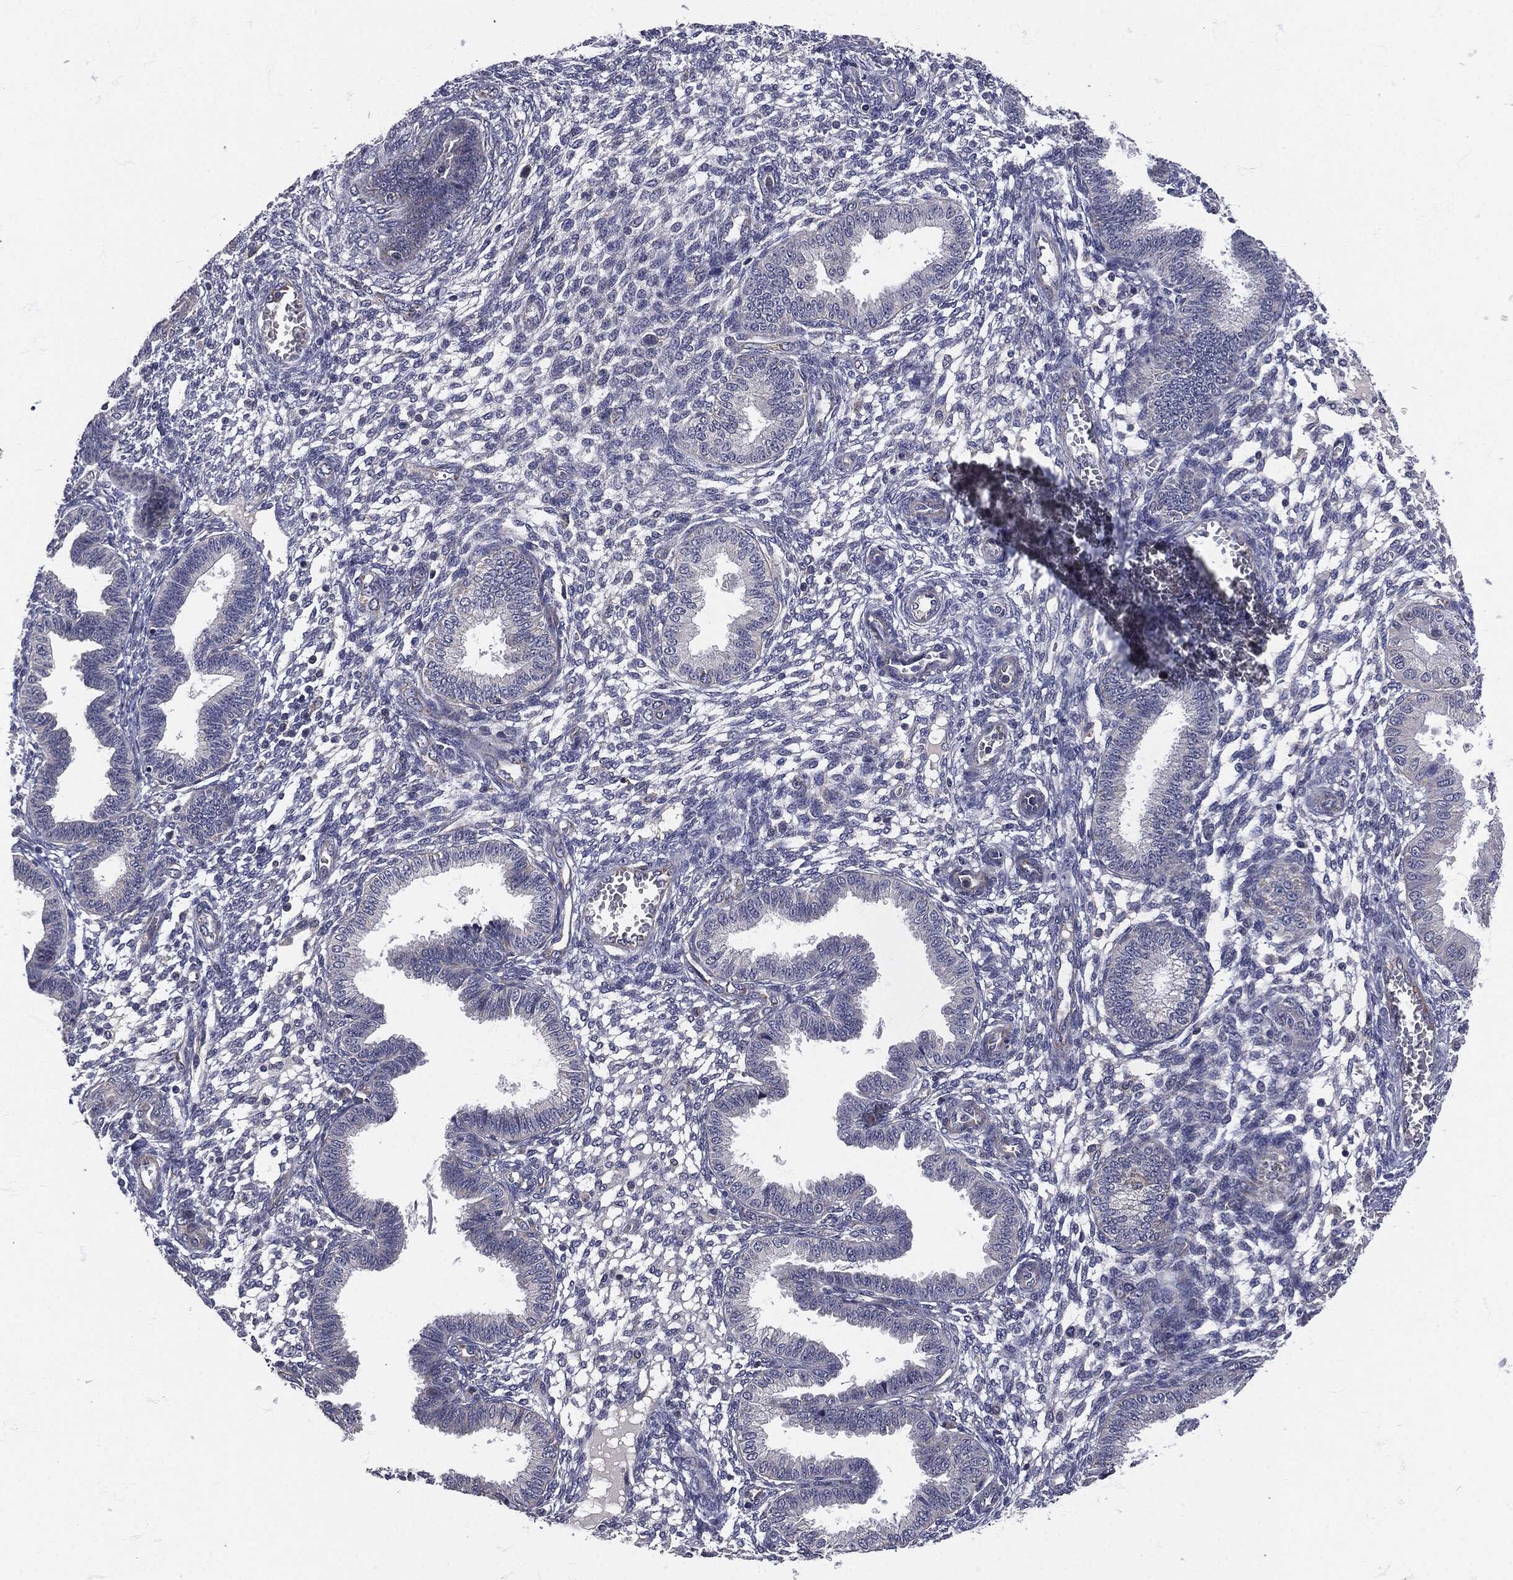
{"staining": {"intensity": "negative", "quantity": "none", "location": "none"}, "tissue": "endometrium", "cell_type": "Cells in endometrial stroma", "image_type": "normal", "snomed": [{"axis": "morphology", "description": "Normal tissue, NOS"}, {"axis": "topography", "description": "Endometrium"}], "caption": "An immunohistochemistry (IHC) histopathology image of normal endometrium is shown. There is no staining in cells in endometrial stroma of endometrium. The staining was performed using DAB (3,3'-diaminobenzidine) to visualize the protein expression in brown, while the nuclei were stained in blue with hematoxylin (Magnification: 20x).", "gene": "SIGLEC9", "patient": {"sex": "female", "age": 43}}